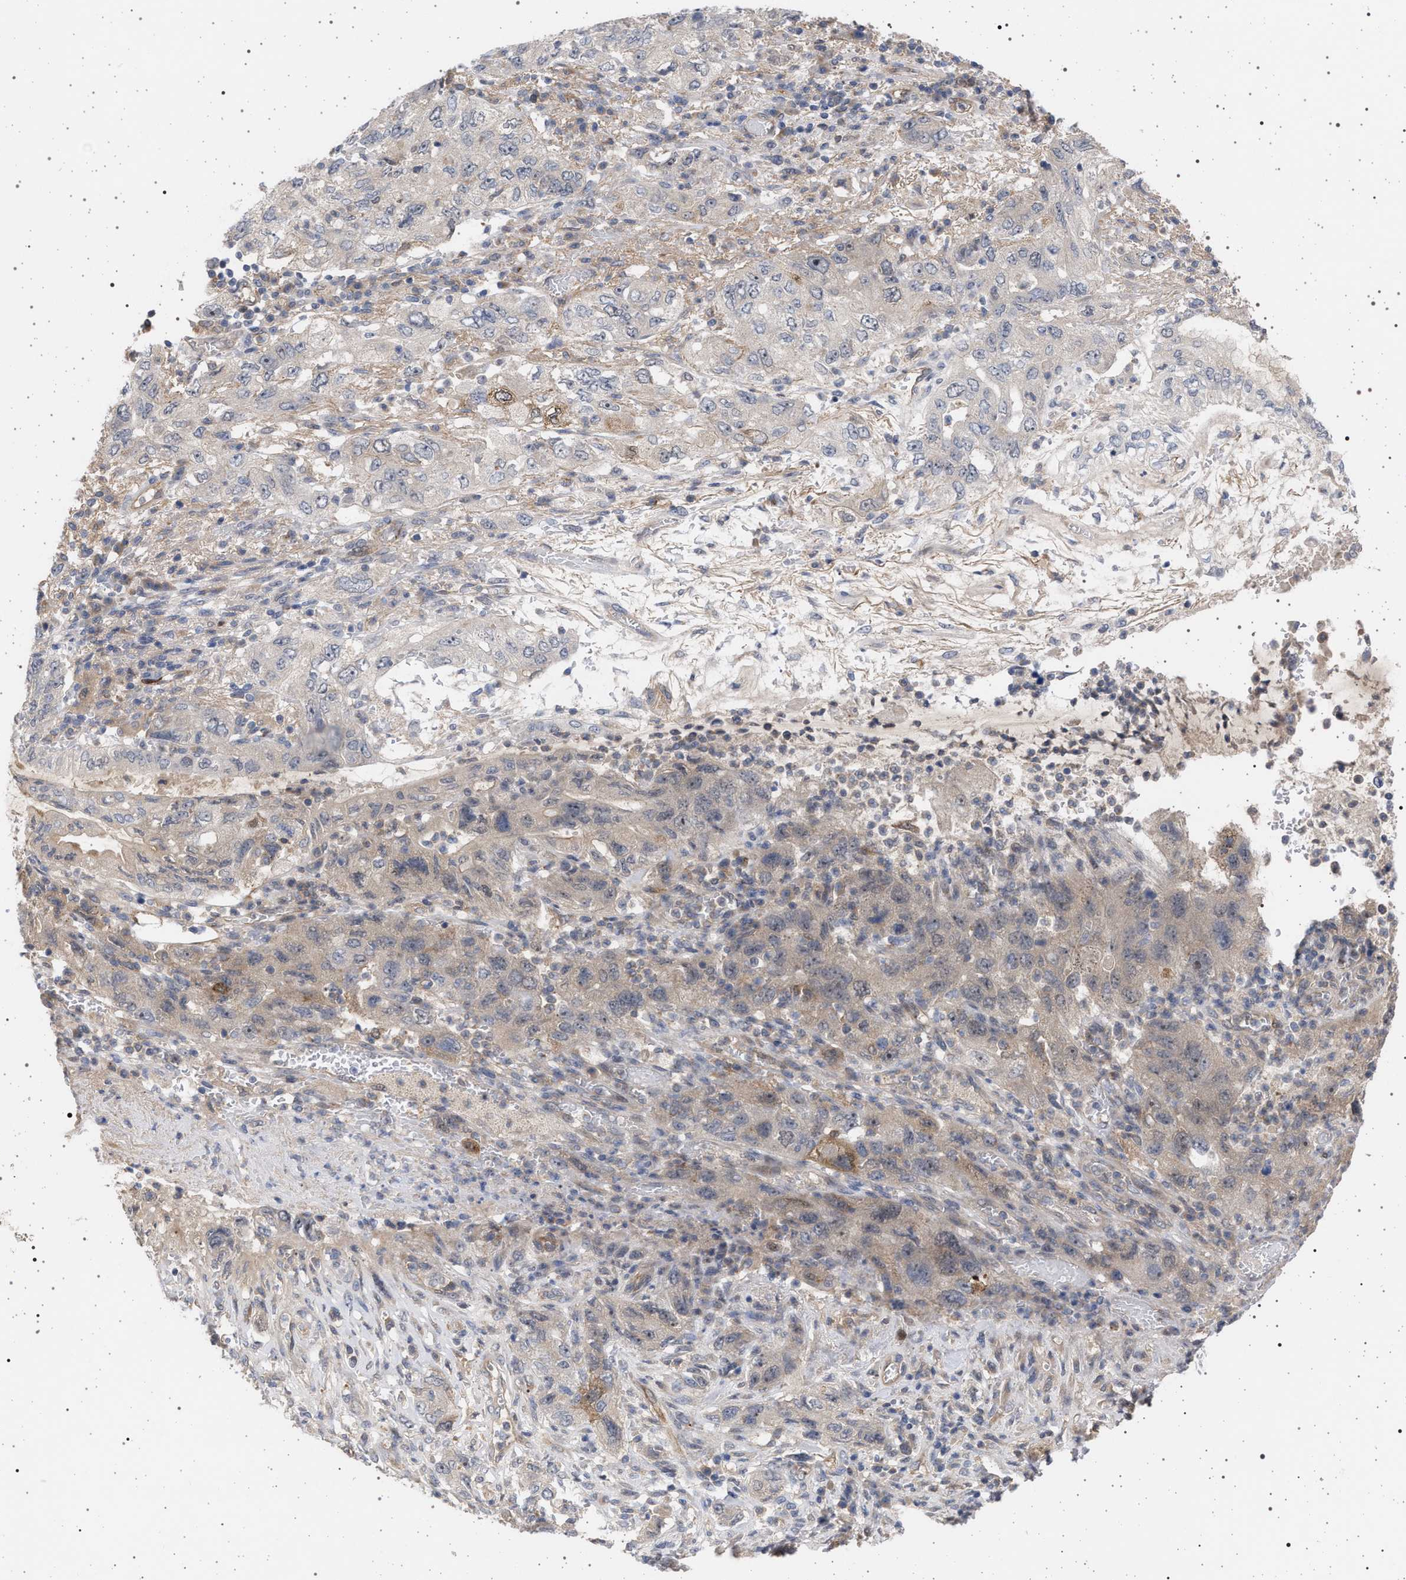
{"staining": {"intensity": "weak", "quantity": "<25%", "location": "cytoplasmic/membranous"}, "tissue": "pancreatic cancer", "cell_type": "Tumor cells", "image_type": "cancer", "snomed": [{"axis": "morphology", "description": "Adenocarcinoma, NOS"}, {"axis": "topography", "description": "Pancreas"}], "caption": "Image shows no significant protein expression in tumor cells of pancreatic cancer (adenocarcinoma).", "gene": "RBM48", "patient": {"sex": "female", "age": 73}}